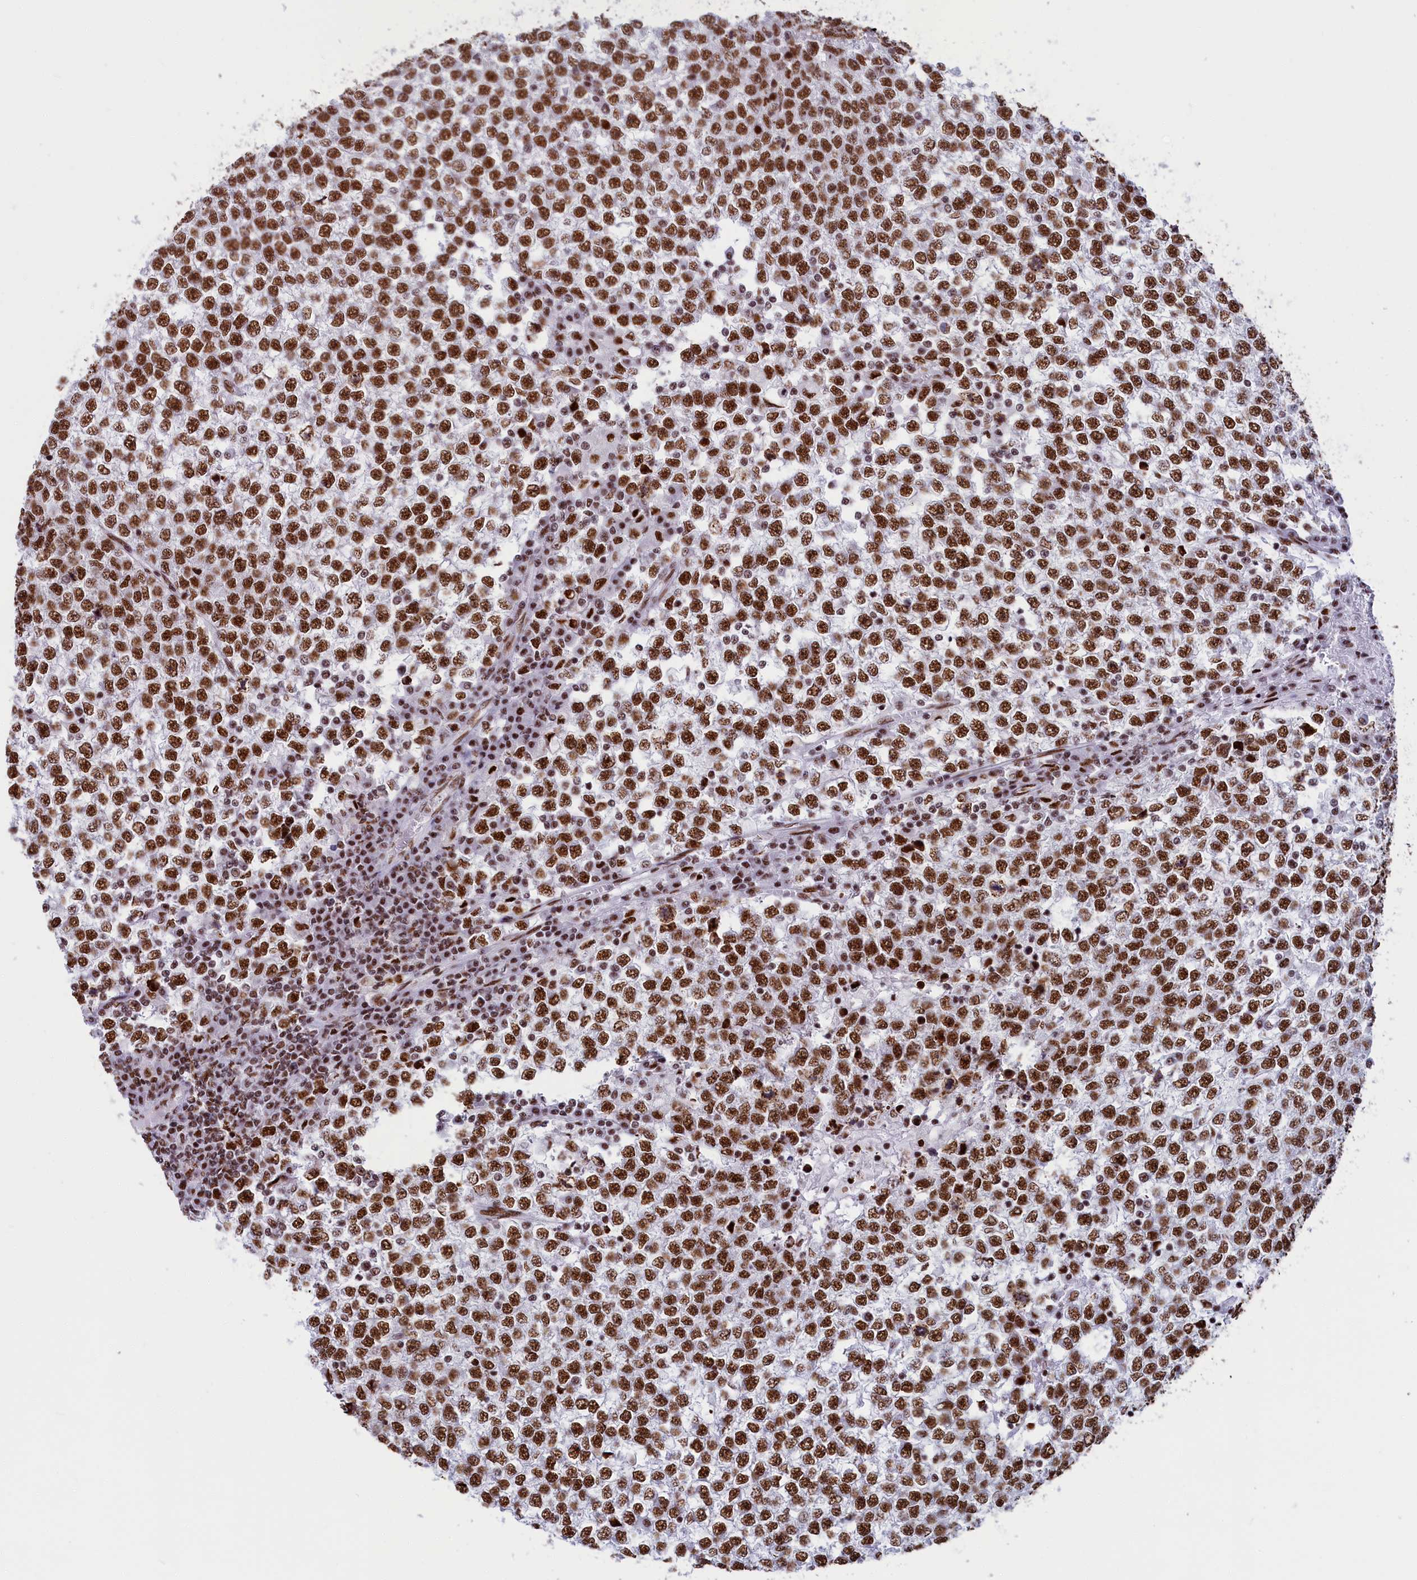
{"staining": {"intensity": "strong", "quantity": ">75%", "location": "nuclear"}, "tissue": "testis cancer", "cell_type": "Tumor cells", "image_type": "cancer", "snomed": [{"axis": "morphology", "description": "Seminoma, NOS"}, {"axis": "topography", "description": "Testis"}], "caption": "This is an image of immunohistochemistry (IHC) staining of testis cancer, which shows strong staining in the nuclear of tumor cells.", "gene": "SNRNP70", "patient": {"sex": "male", "age": 65}}